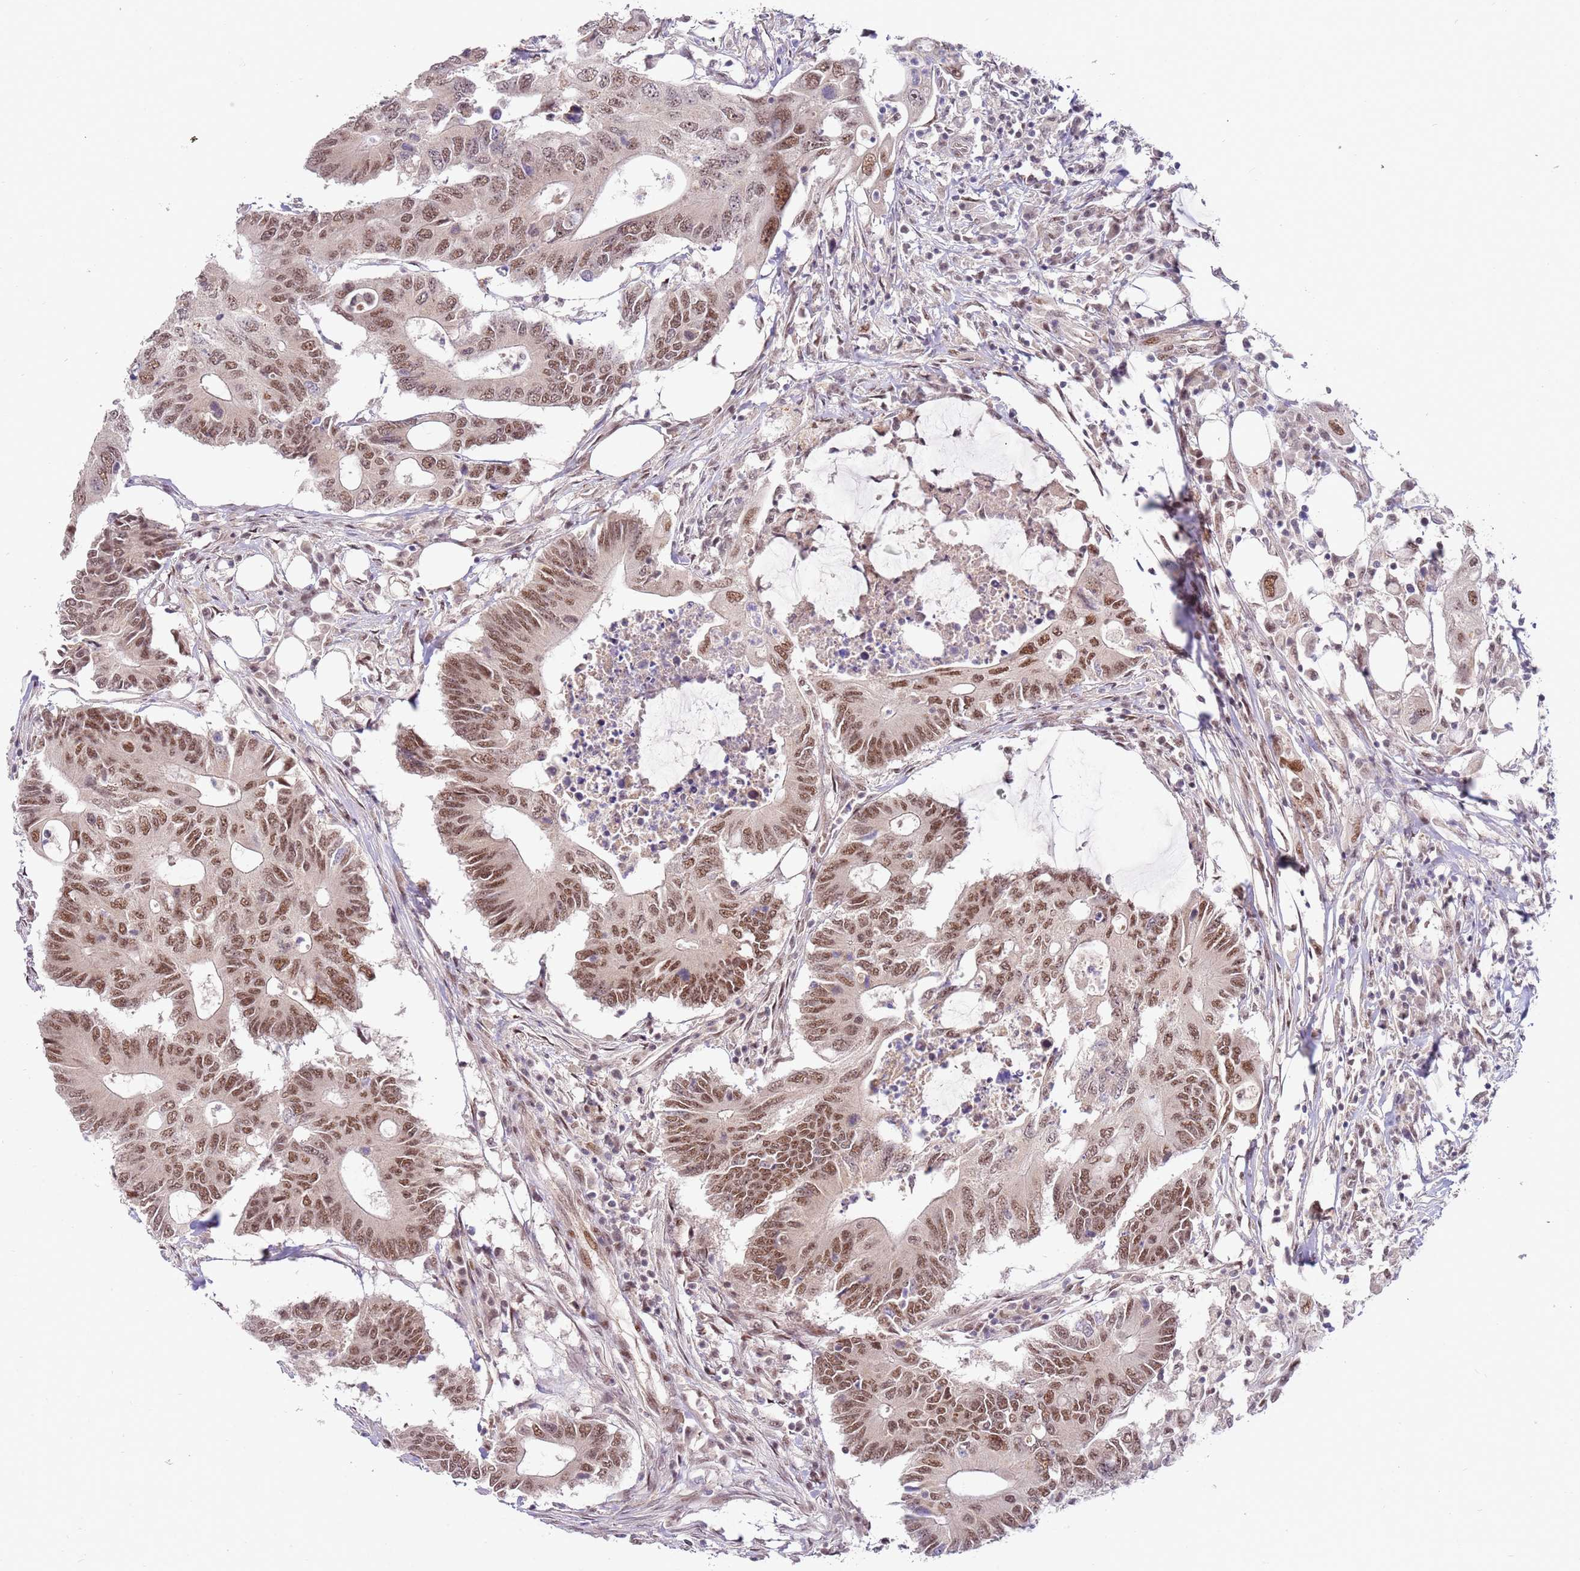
{"staining": {"intensity": "moderate", "quantity": ">75%", "location": "nuclear"}, "tissue": "colorectal cancer", "cell_type": "Tumor cells", "image_type": "cancer", "snomed": [{"axis": "morphology", "description": "Adenocarcinoma, NOS"}, {"axis": "topography", "description": "Colon"}], "caption": "IHC staining of adenocarcinoma (colorectal), which reveals medium levels of moderate nuclear expression in about >75% of tumor cells indicating moderate nuclear protein positivity. The staining was performed using DAB (brown) for protein detection and nuclei were counterstained in hematoxylin (blue).", "gene": "LGALSL", "patient": {"sex": "male", "age": 71}}